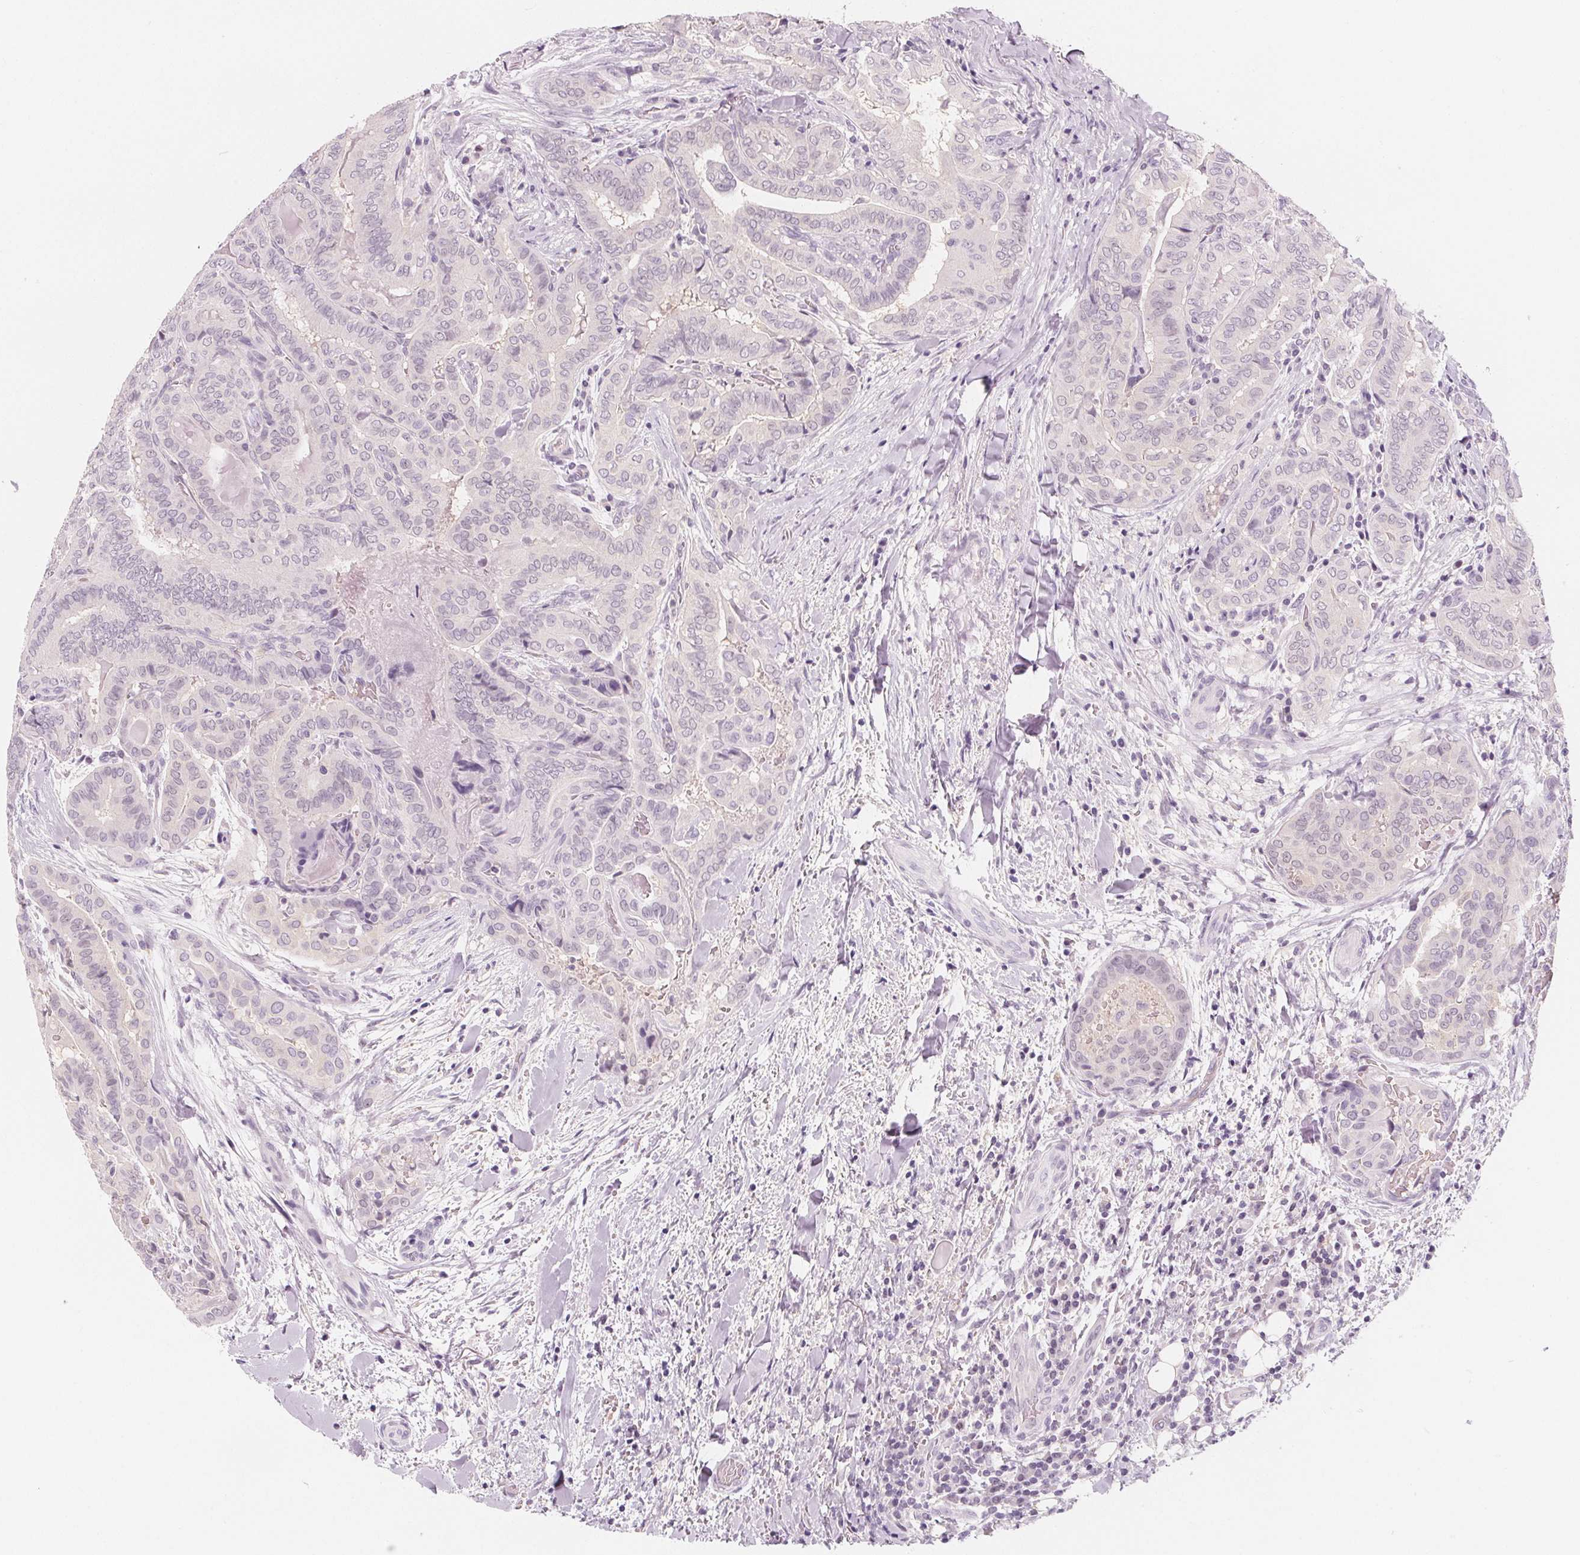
{"staining": {"intensity": "negative", "quantity": "none", "location": "none"}, "tissue": "thyroid cancer", "cell_type": "Tumor cells", "image_type": "cancer", "snomed": [{"axis": "morphology", "description": "Papillary adenocarcinoma, NOS"}, {"axis": "topography", "description": "Thyroid gland"}], "caption": "This is an IHC micrograph of human papillary adenocarcinoma (thyroid). There is no expression in tumor cells.", "gene": "UGP2", "patient": {"sex": "female", "age": 61}}